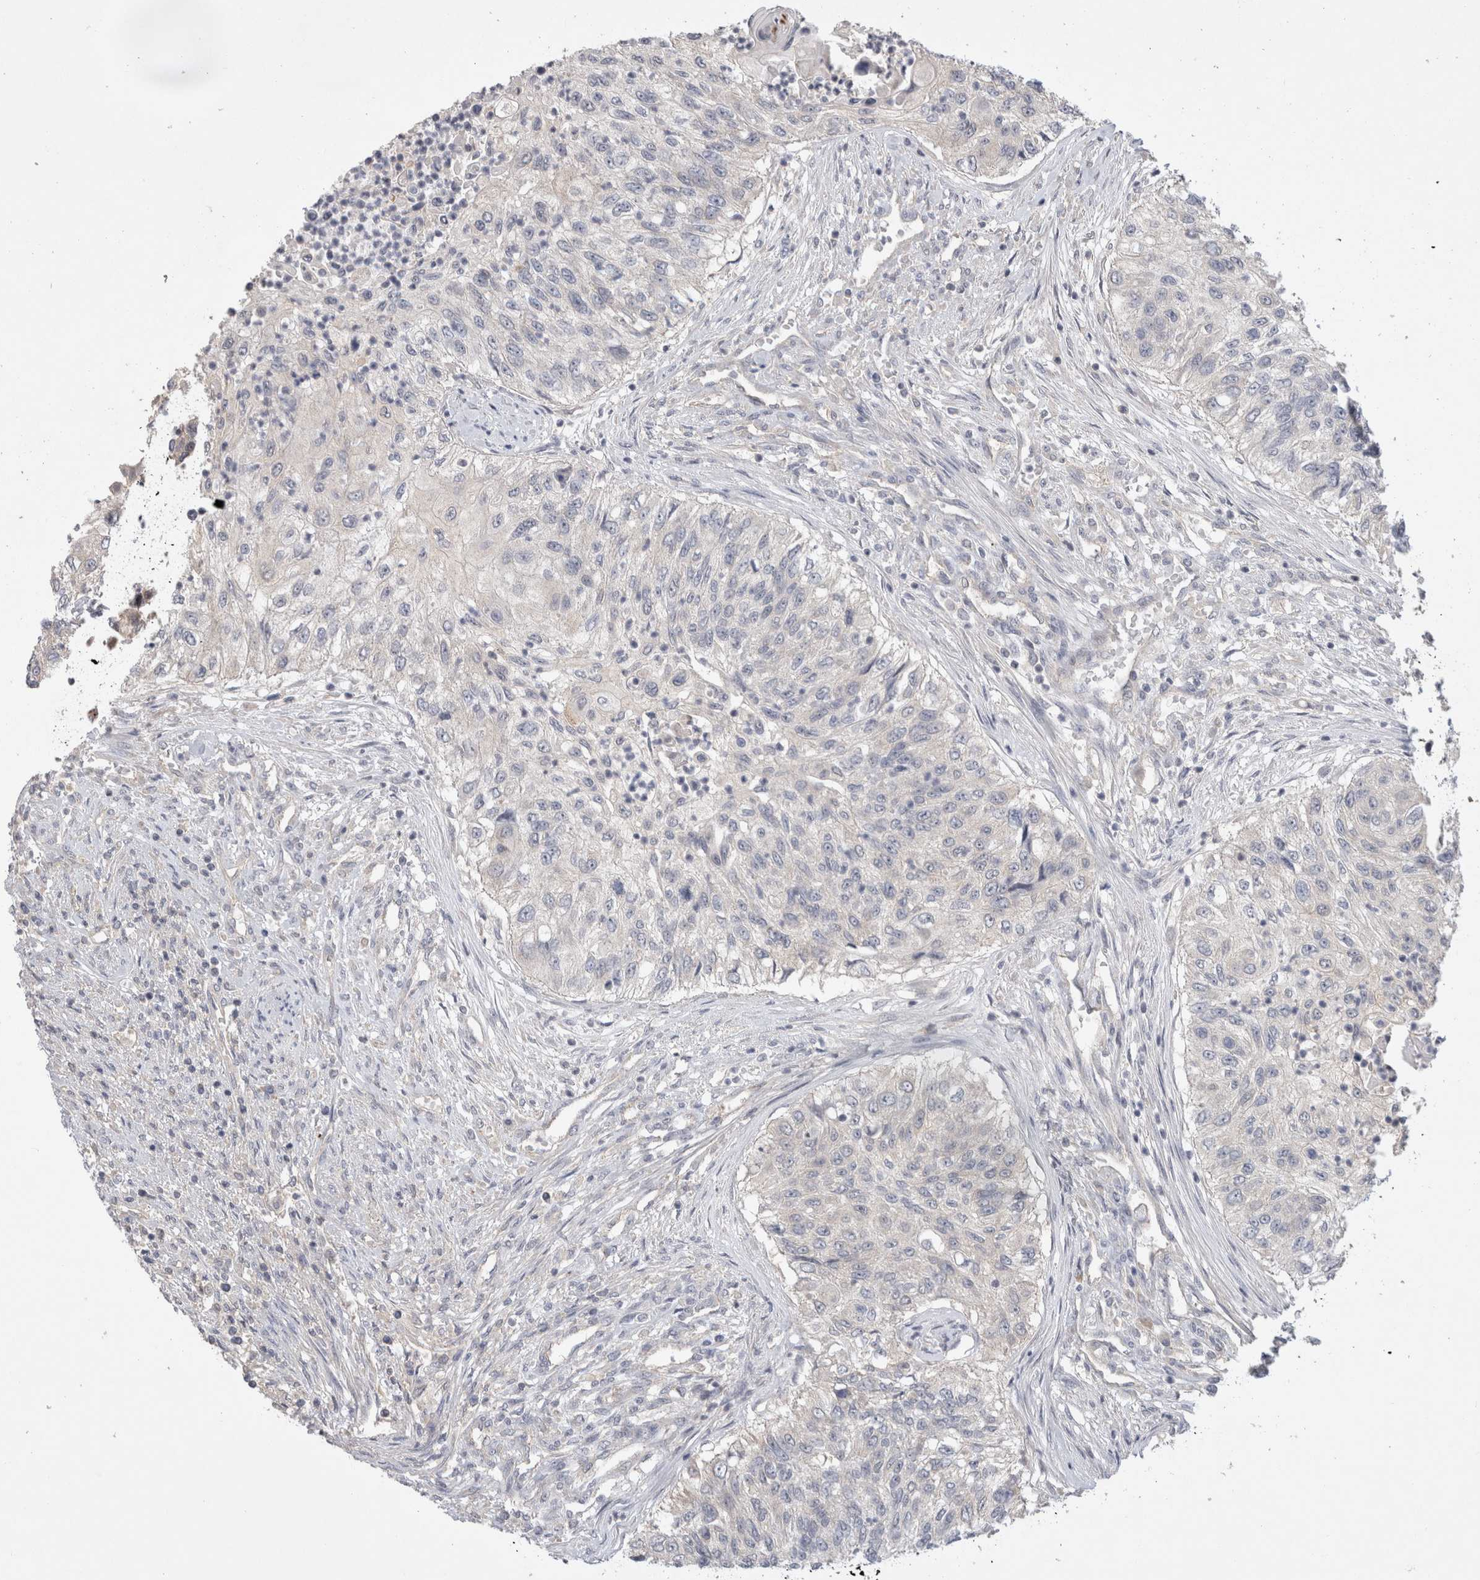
{"staining": {"intensity": "negative", "quantity": "none", "location": "none"}, "tissue": "urothelial cancer", "cell_type": "Tumor cells", "image_type": "cancer", "snomed": [{"axis": "morphology", "description": "Urothelial carcinoma, High grade"}, {"axis": "topography", "description": "Urinary bladder"}], "caption": "Tumor cells are negative for protein expression in human urothelial cancer. (Brightfield microscopy of DAB (3,3'-diaminobenzidine) immunohistochemistry (IHC) at high magnification).", "gene": "CERS3", "patient": {"sex": "female", "age": 60}}